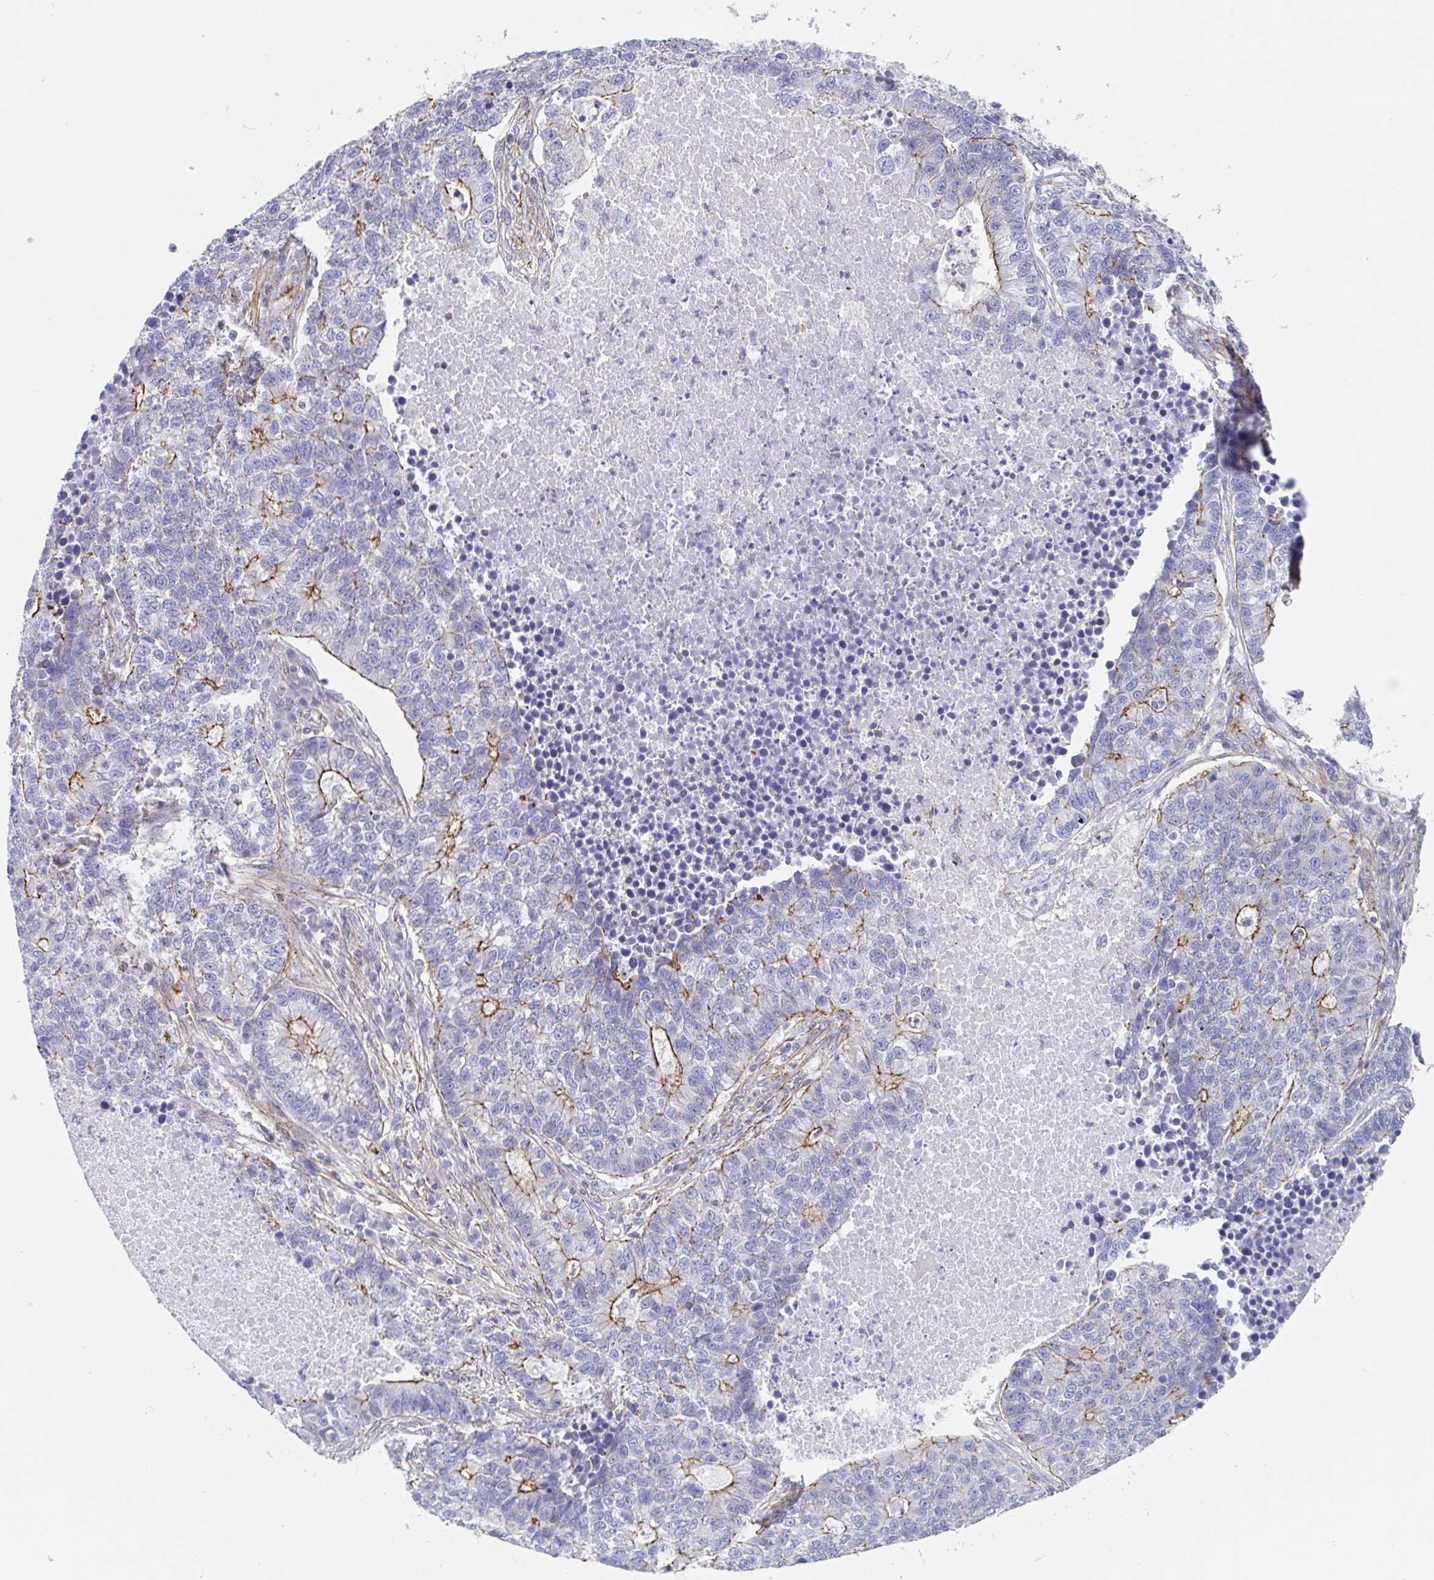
{"staining": {"intensity": "moderate", "quantity": "<25%", "location": "cytoplasmic/membranous"}, "tissue": "lung cancer", "cell_type": "Tumor cells", "image_type": "cancer", "snomed": [{"axis": "morphology", "description": "Adenocarcinoma, NOS"}, {"axis": "topography", "description": "Lung"}], "caption": "Moderate cytoplasmic/membranous protein staining is present in about <25% of tumor cells in lung adenocarcinoma.", "gene": "TRAM2", "patient": {"sex": "male", "age": 57}}